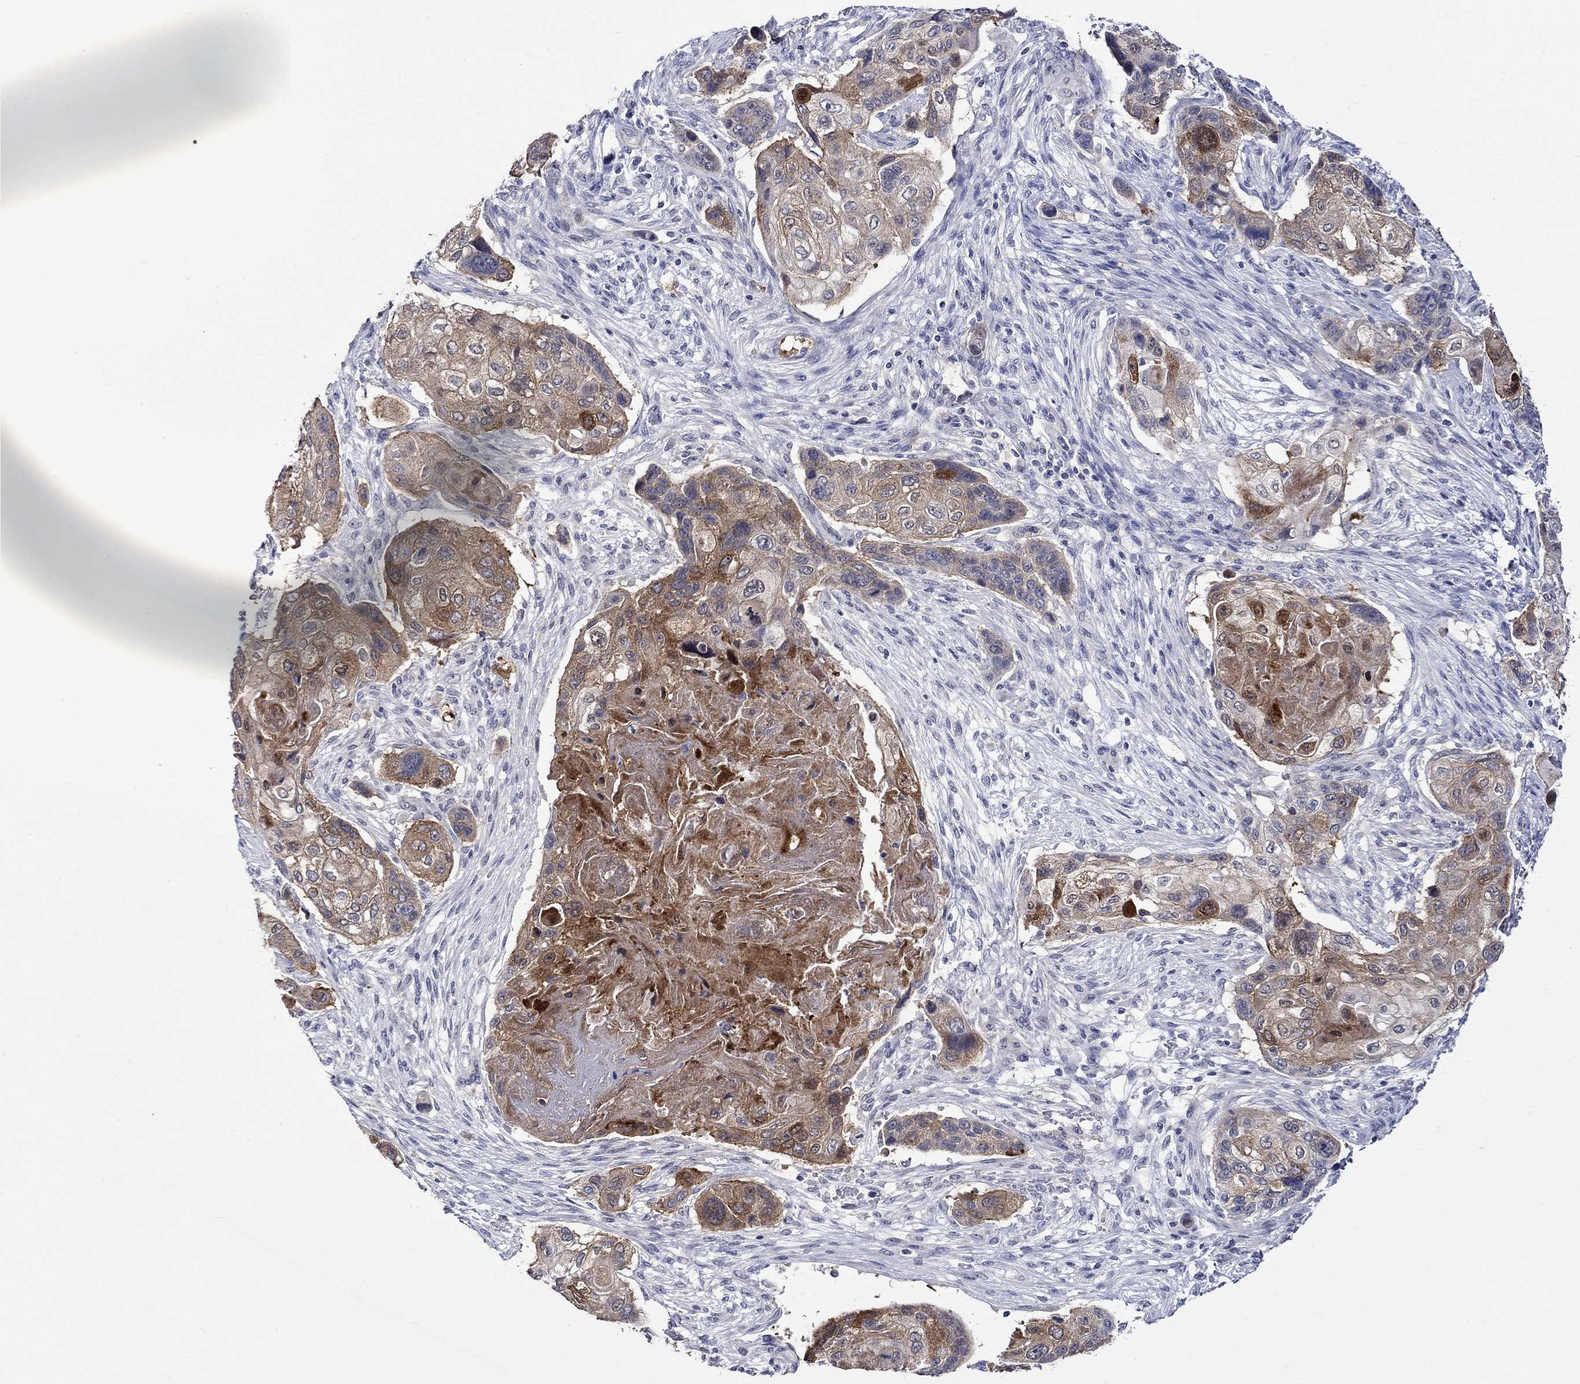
{"staining": {"intensity": "strong", "quantity": "25%-75%", "location": "cytoplasmic/membranous"}, "tissue": "lung cancer", "cell_type": "Tumor cells", "image_type": "cancer", "snomed": [{"axis": "morphology", "description": "Normal tissue, NOS"}, {"axis": "morphology", "description": "Squamous cell carcinoma, NOS"}, {"axis": "topography", "description": "Bronchus"}, {"axis": "topography", "description": "Lung"}], "caption": "This is a histology image of IHC staining of lung cancer, which shows strong positivity in the cytoplasmic/membranous of tumor cells.", "gene": "CRYAB", "patient": {"sex": "male", "age": 69}}